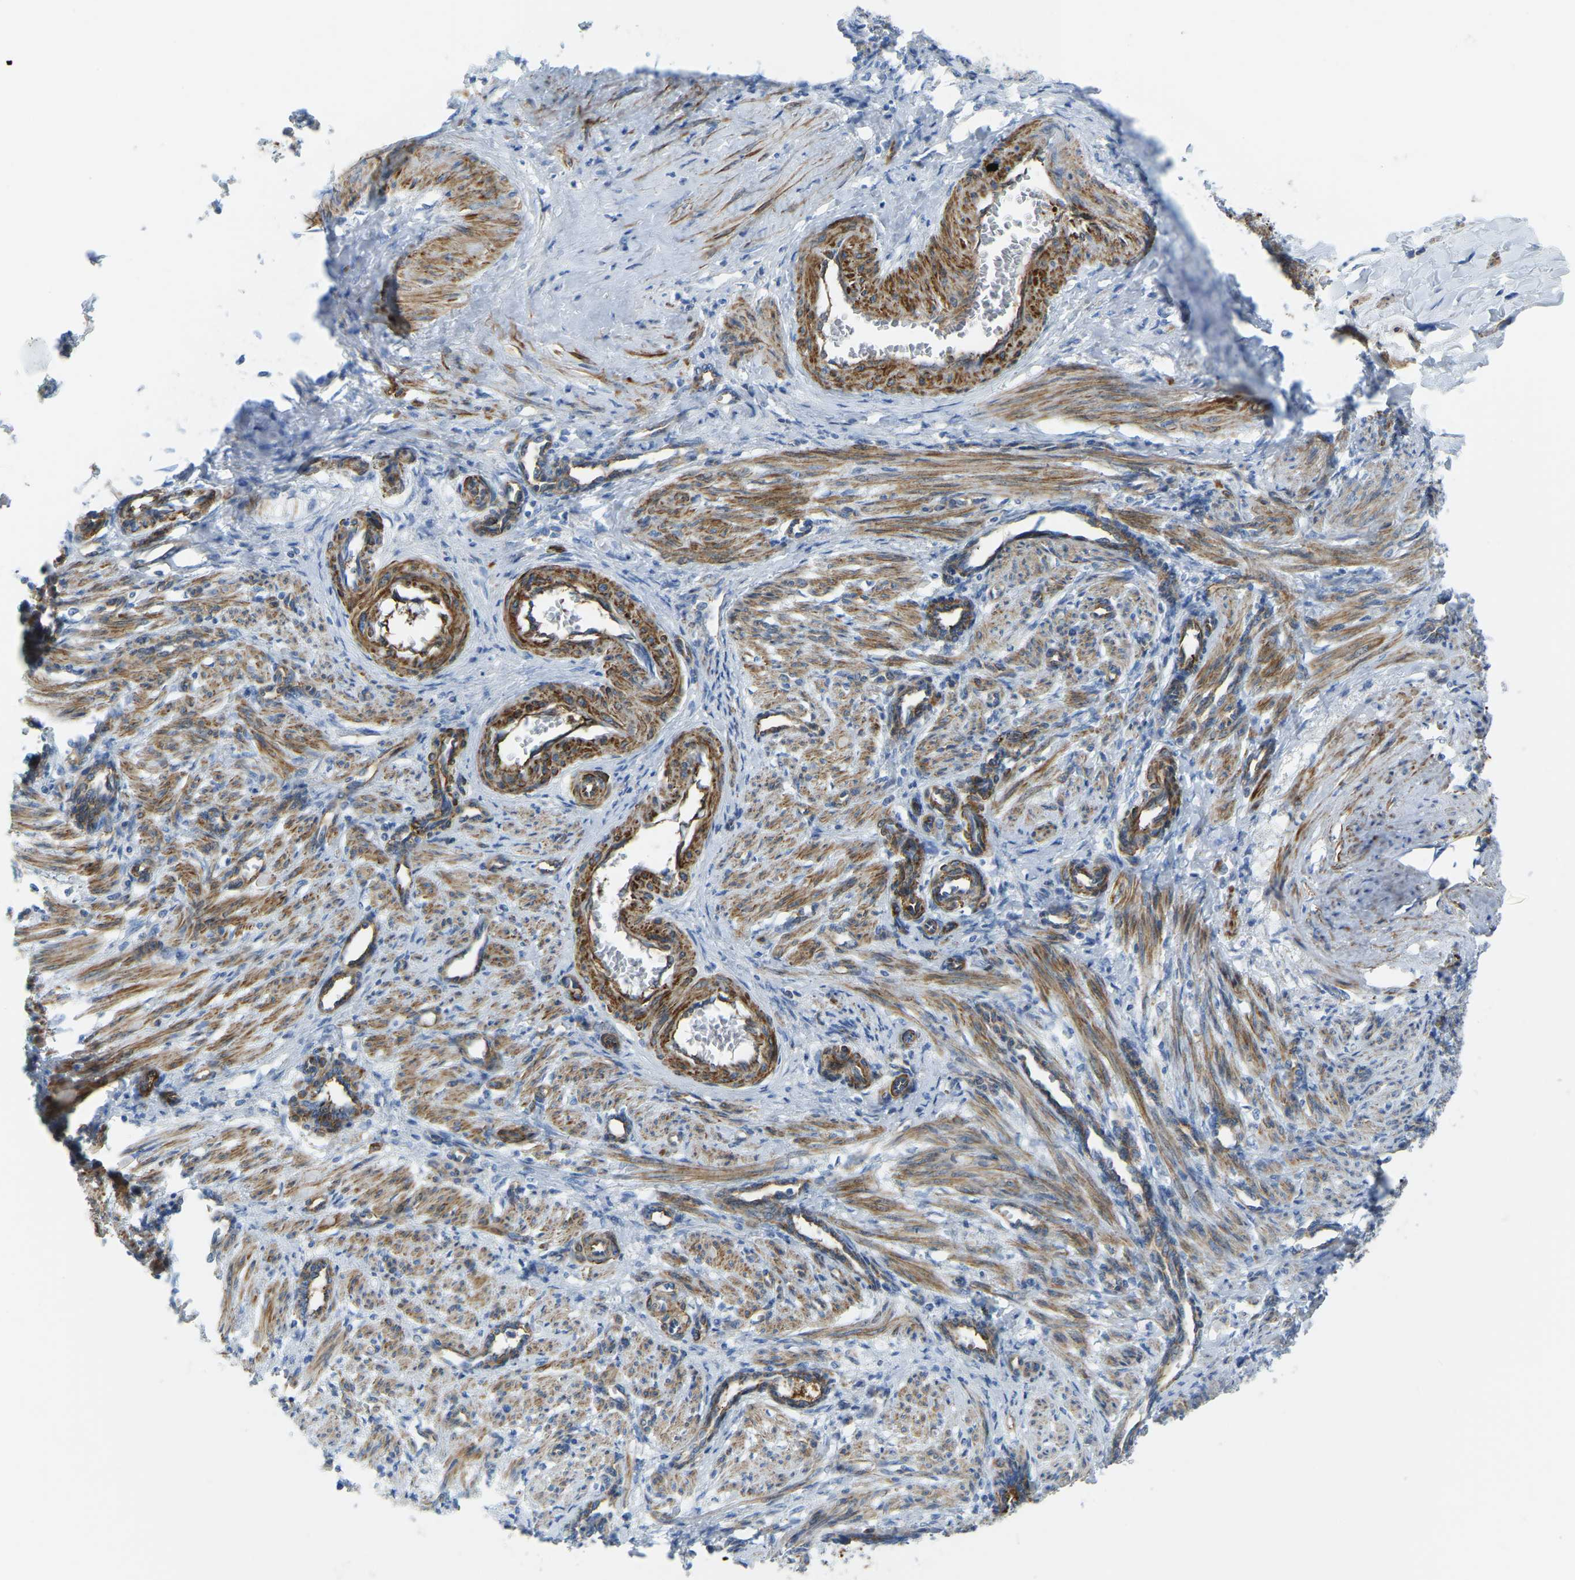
{"staining": {"intensity": "strong", "quantity": ">75%", "location": "cytoplasmic/membranous"}, "tissue": "smooth muscle", "cell_type": "Smooth muscle cells", "image_type": "normal", "snomed": [{"axis": "morphology", "description": "Normal tissue, NOS"}, {"axis": "topography", "description": "Endometrium"}], "caption": "This photomicrograph reveals immunohistochemistry (IHC) staining of unremarkable human smooth muscle, with high strong cytoplasmic/membranous staining in approximately >75% of smooth muscle cells.", "gene": "MYL3", "patient": {"sex": "female", "age": 33}}